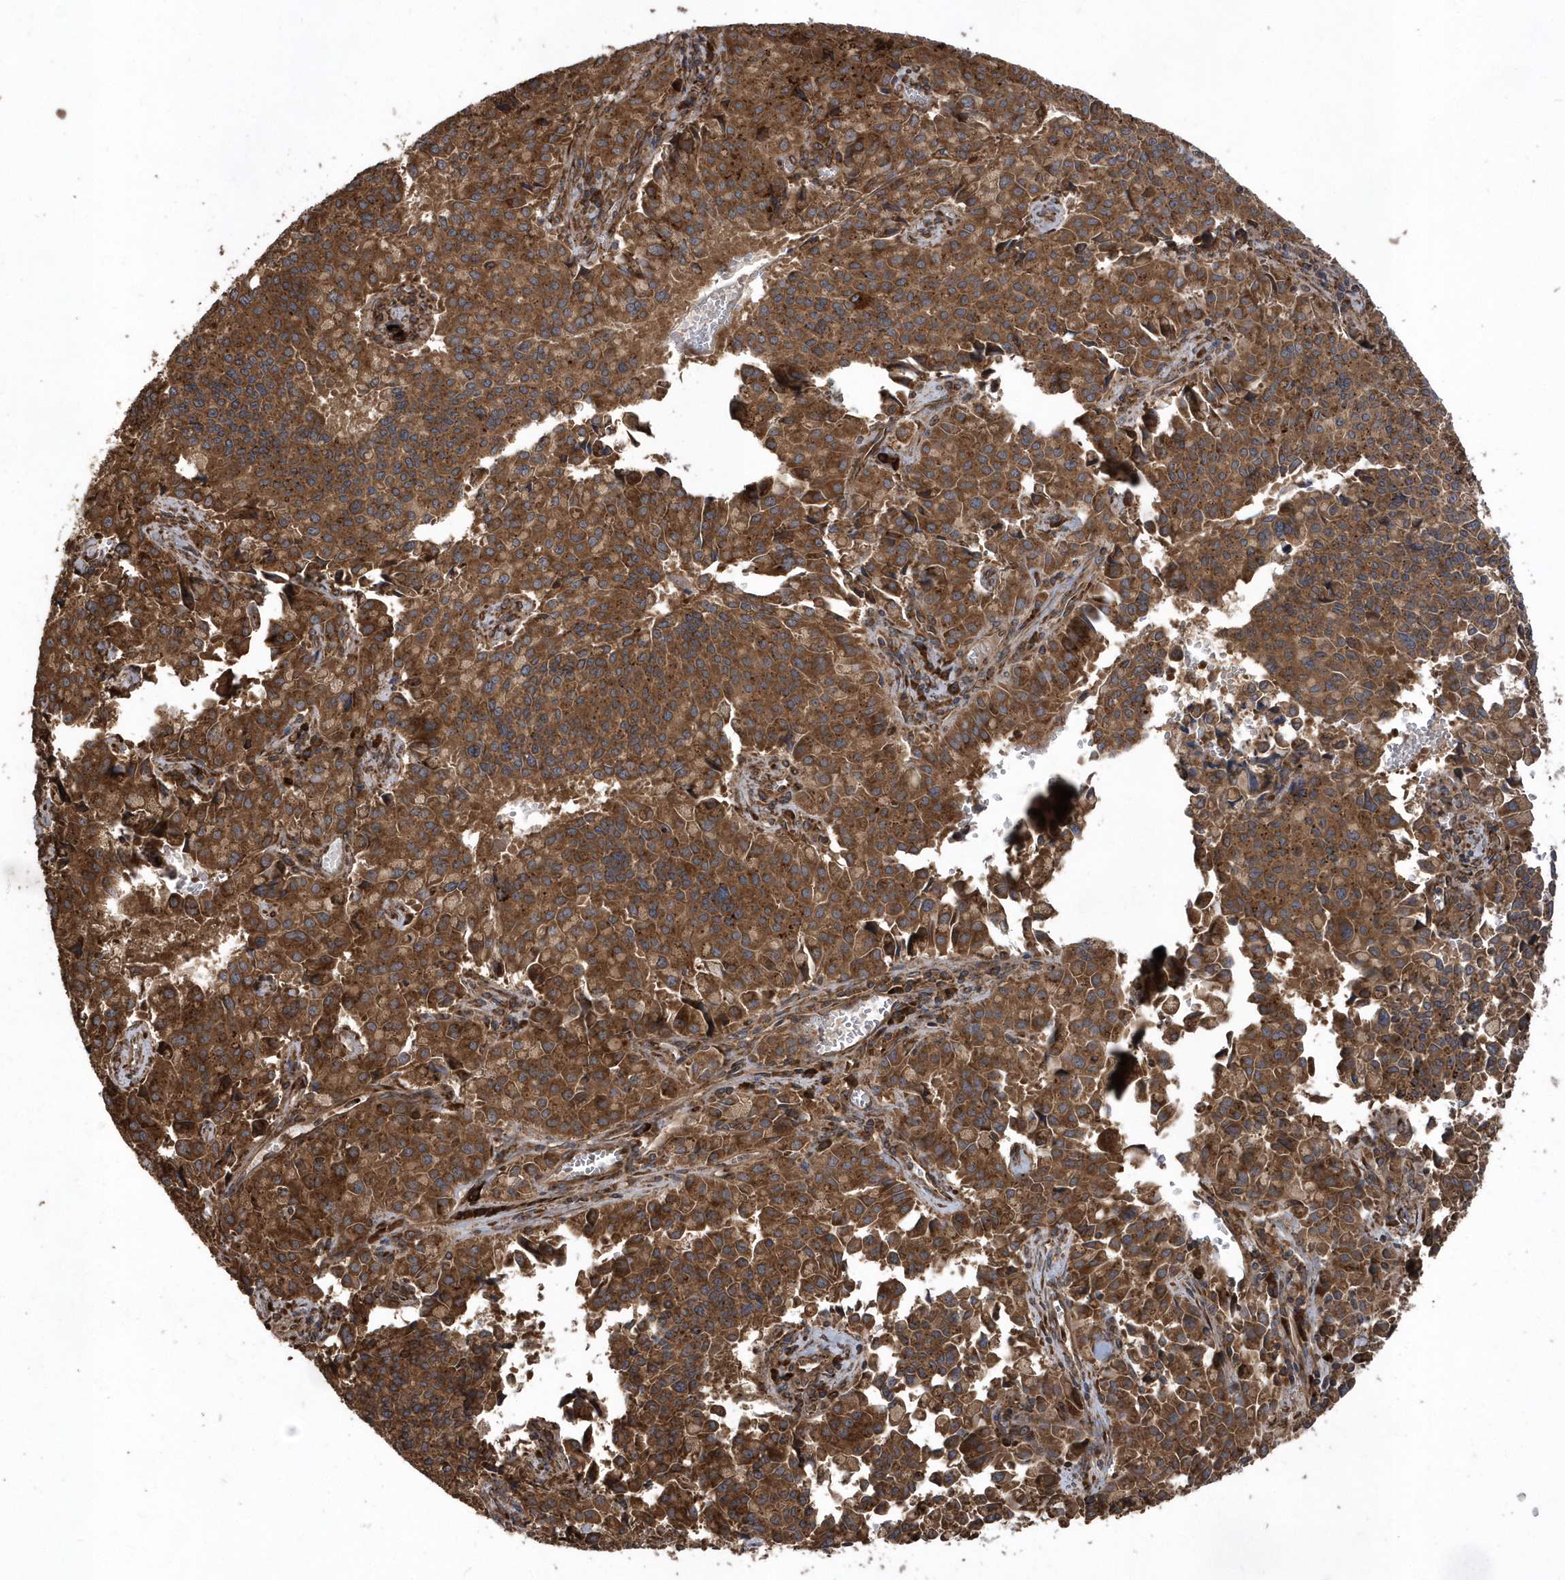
{"staining": {"intensity": "strong", "quantity": ">75%", "location": "cytoplasmic/membranous"}, "tissue": "pancreatic cancer", "cell_type": "Tumor cells", "image_type": "cancer", "snomed": [{"axis": "morphology", "description": "Adenocarcinoma, NOS"}, {"axis": "topography", "description": "Pancreas"}], "caption": "A micrograph of human pancreatic adenocarcinoma stained for a protein reveals strong cytoplasmic/membranous brown staining in tumor cells.", "gene": "WASHC5", "patient": {"sex": "male", "age": 65}}